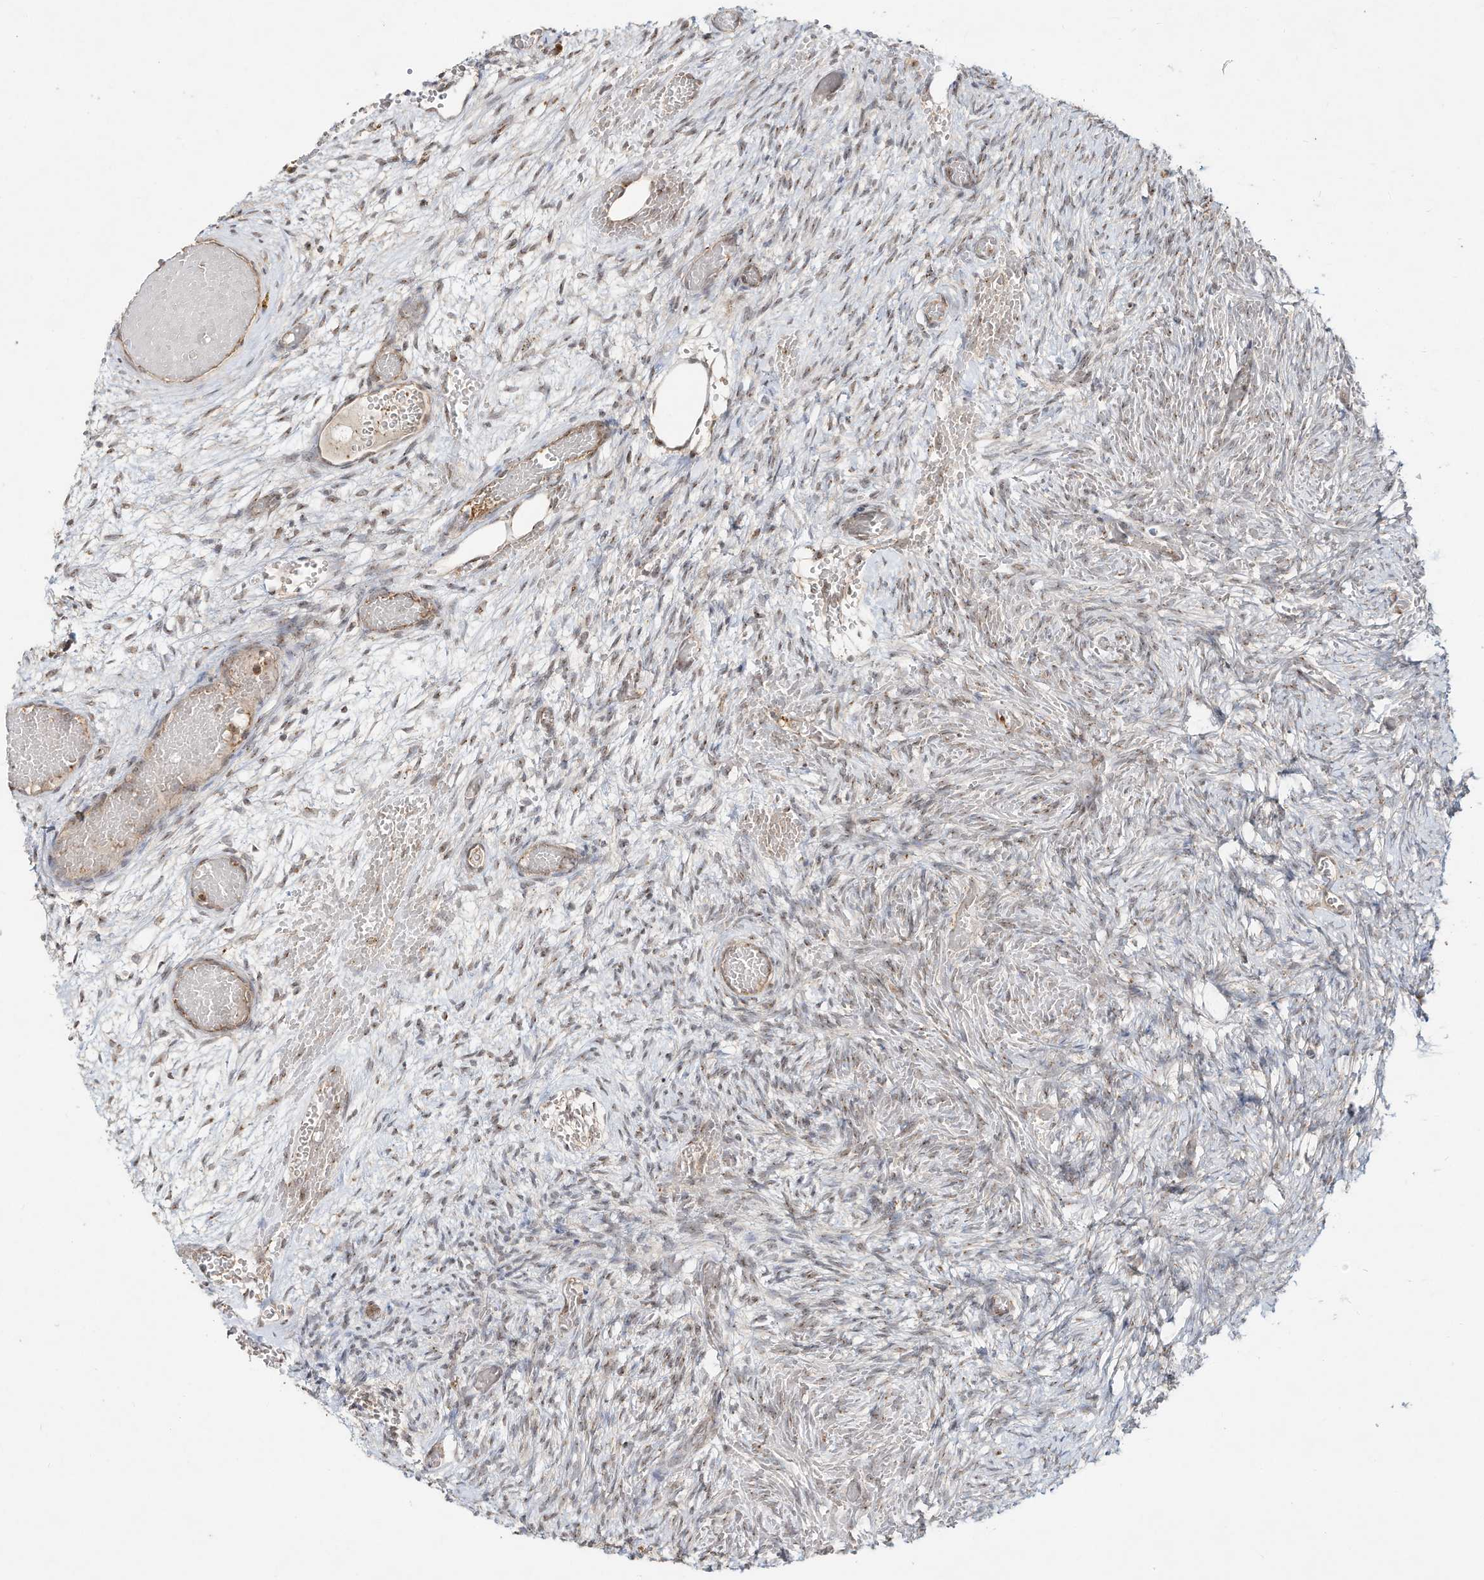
{"staining": {"intensity": "weak", "quantity": "25%-75%", "location": "nuclear"}, "tissue": "ovary", "cell_type": "Ovarian stroma cells", "image_type": "normal", "snomed": [{"axis": "morphology", "description": "Adenocarcinoma, NOS"}, {"axis": "topography", "description": "Endometrium"}], "caption": "This micrograph exhibits IHC staining of normal human ovary, with low weak nuclear expression in approximately 25%-75% of ovarian stroma cells.", "gene": "CUX1", "patient": {"sex": "female", "age": 32}}